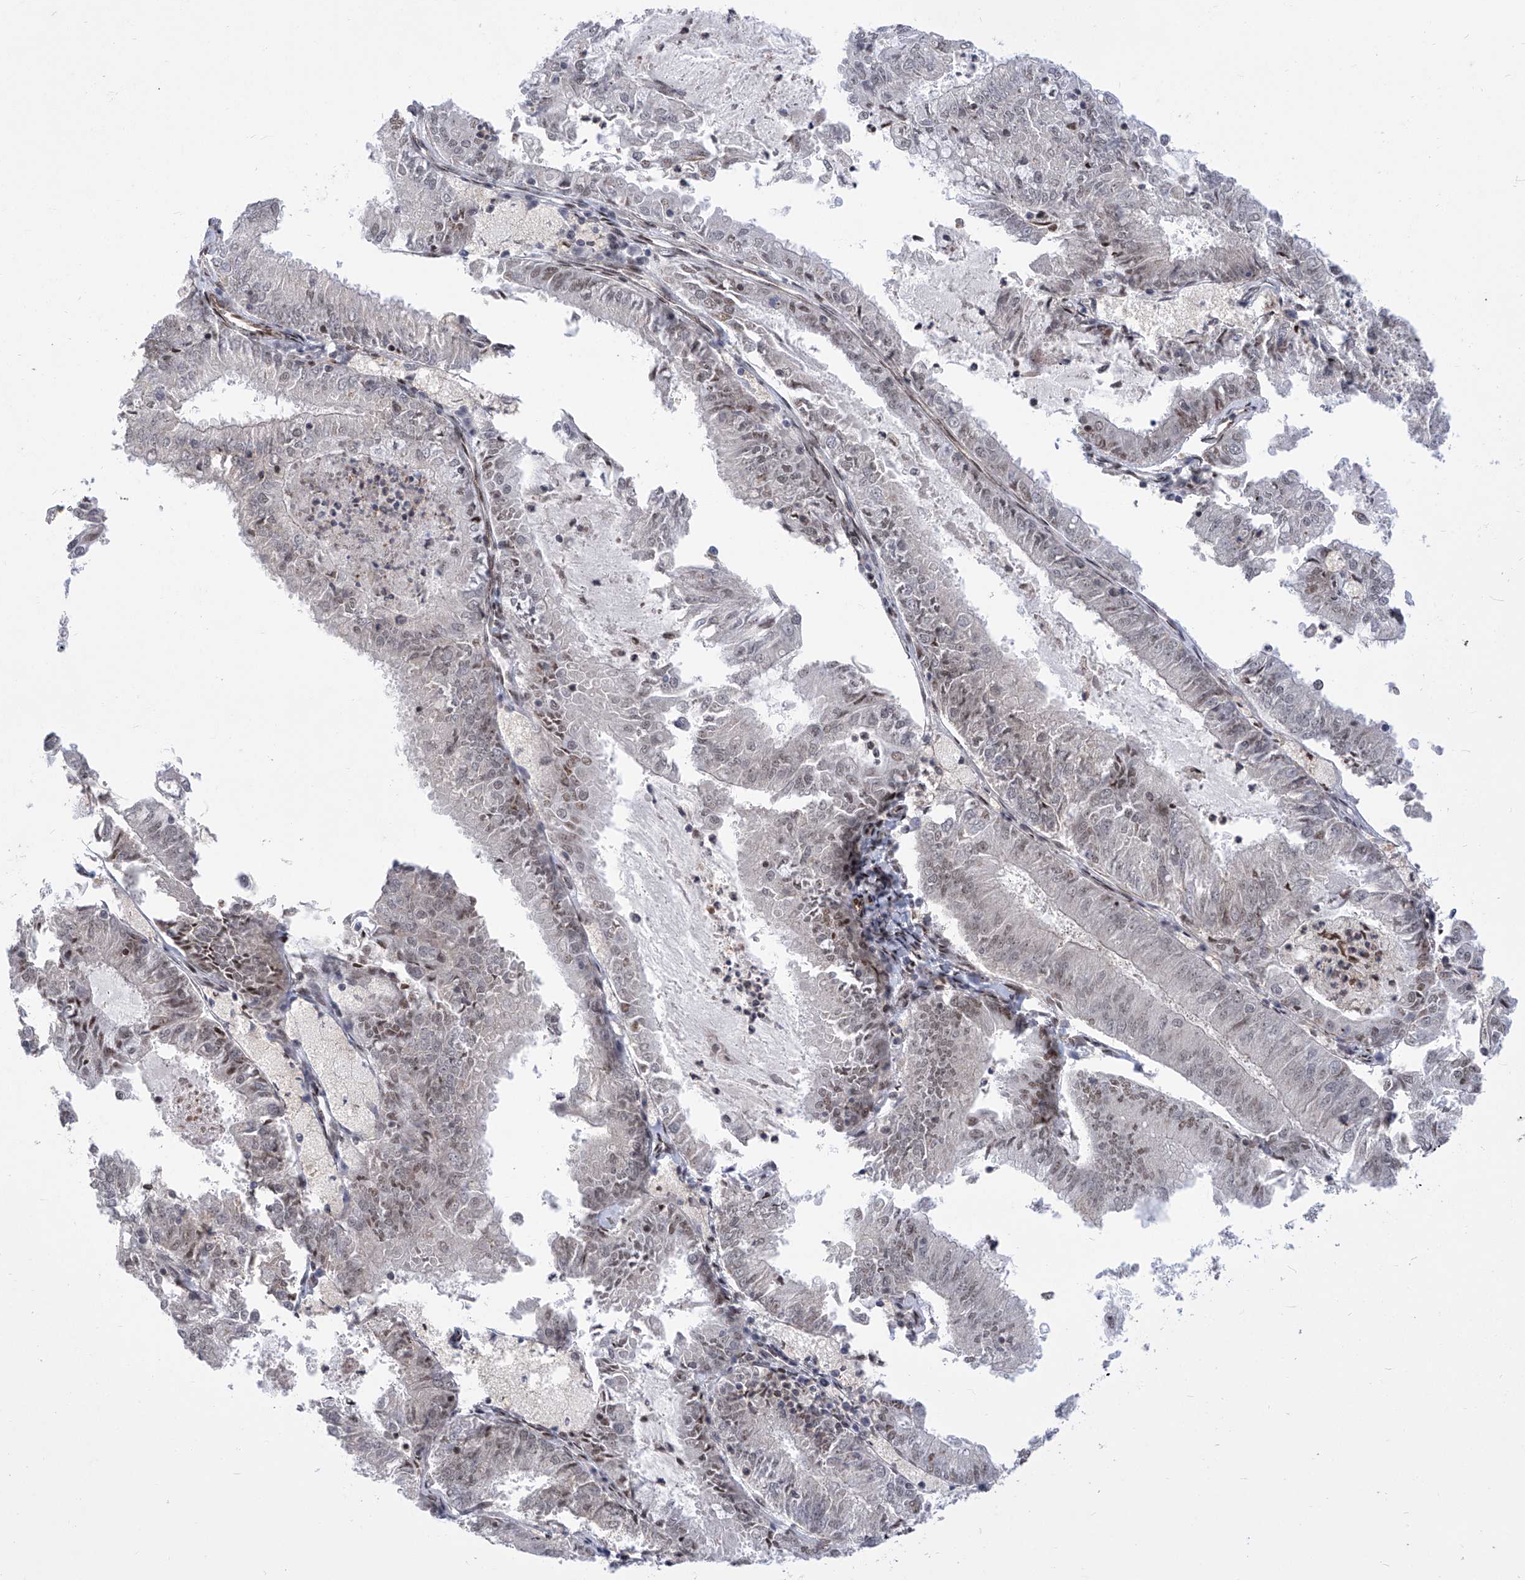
{"staining": {"intensity": "weak", "quantity": "<25%", "location": "nuclear"}, "tissue": "endometrial cancer", "cell_type": "Tumor cells", "image_type": "cancer", "snomed": [{"axis": "morphology", "description": "Adenocarcinoma, NOS"}, {"axis": "topography", "description": "Endometrium"}], "caption": "A high-resolution histopathology image shows immunohistochemistry staining of adenocarcinoma (endometrial), which exhibits no significant positivity in tumor cells.", "gene": "CEP290", "patient": {"sex": "female", "age": 57}}